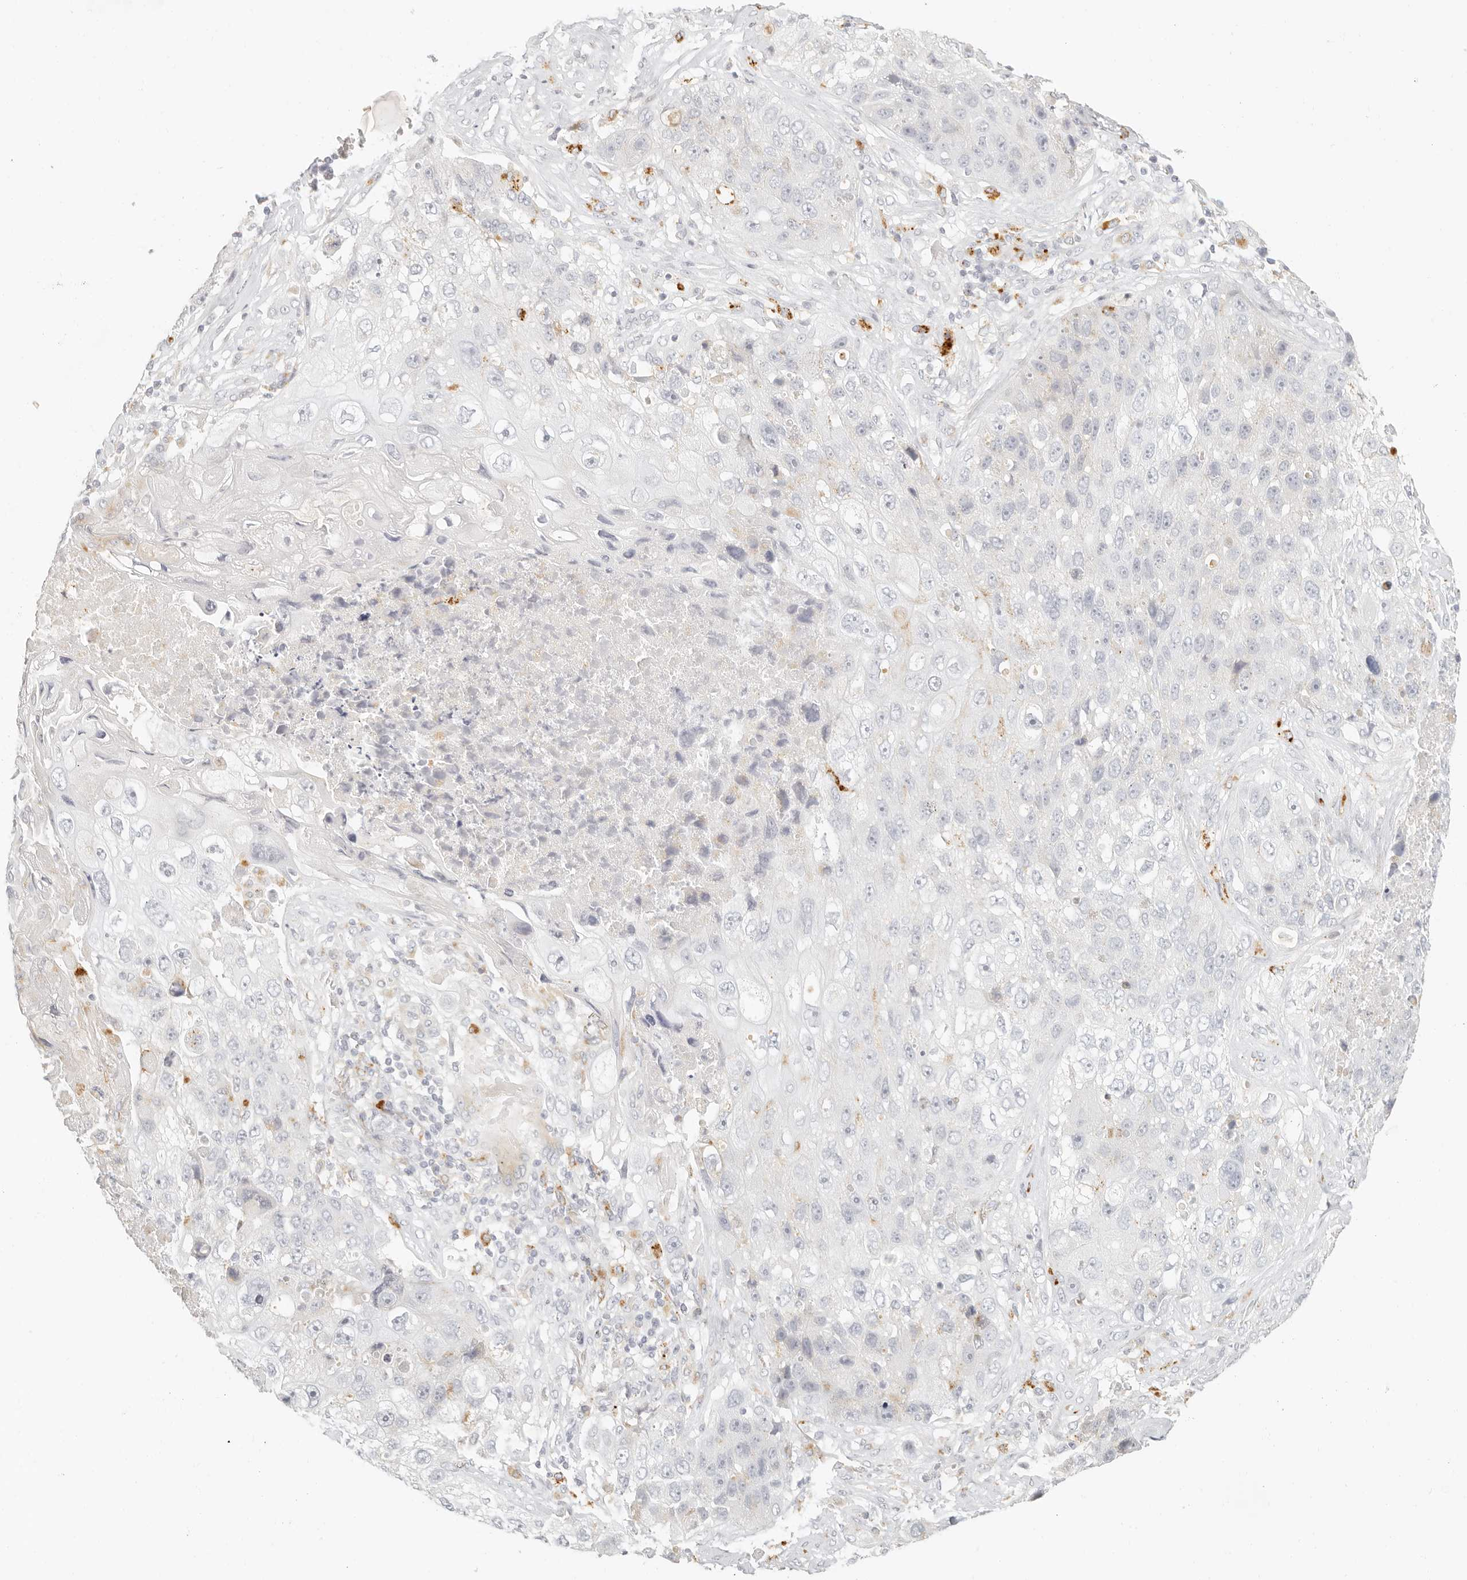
{"staining": {"intensity": "negative", "quantity": "none", "location": "none"}, "tissue": "lung cancer", "cell_type": "Tumor cells", "image_type": "cancer", "snomed": [{"axis": "morphology", "description": "Squamous cell carcinoma, NOS"}, {"axis": "topography", "description": "Lung"}], "caption": "Micrograph shows no significant protein expression in tumor cells of squamous cell carcinoma (lung).", "gene": "RNASET2", "patient": {"sex": "male", "age": 61}}